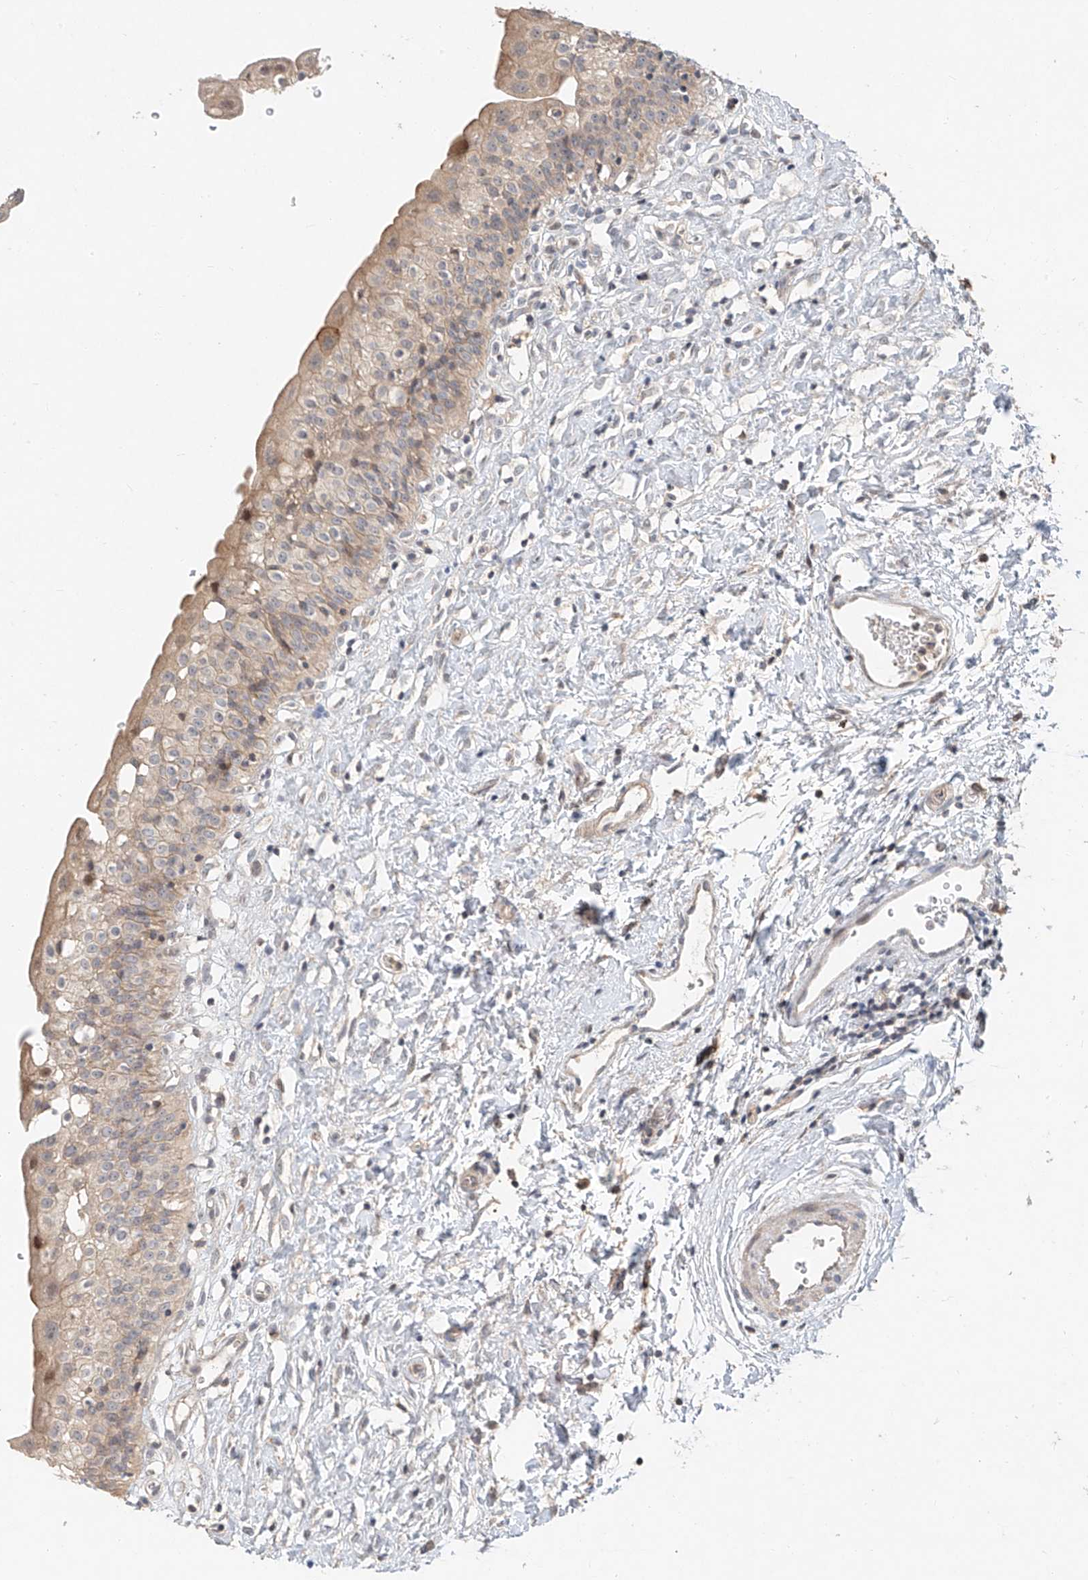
{"staining": {"intensity": "moderate", "quantity": "<25%", "location": "cytoplasmic/membranous"}, "tissue": "urinary bladder", "cell_type": "Urothelial cells", "image_type": "normal", "snomed": [{"axis": "morphology", "description": "Normal tissue, NOS"}, {"axis": "topography", "description": "Urinary bladder"}], "caption": "IHC micrograph of benign urinary bladder stained for a protein (brown), which demonstrates low levels of moderate cytoplasmic/membranous expression in approximately <25% of urothelial cells.", "gene": "TMEM61", "patient": {"sex": "male", "age": 51}}